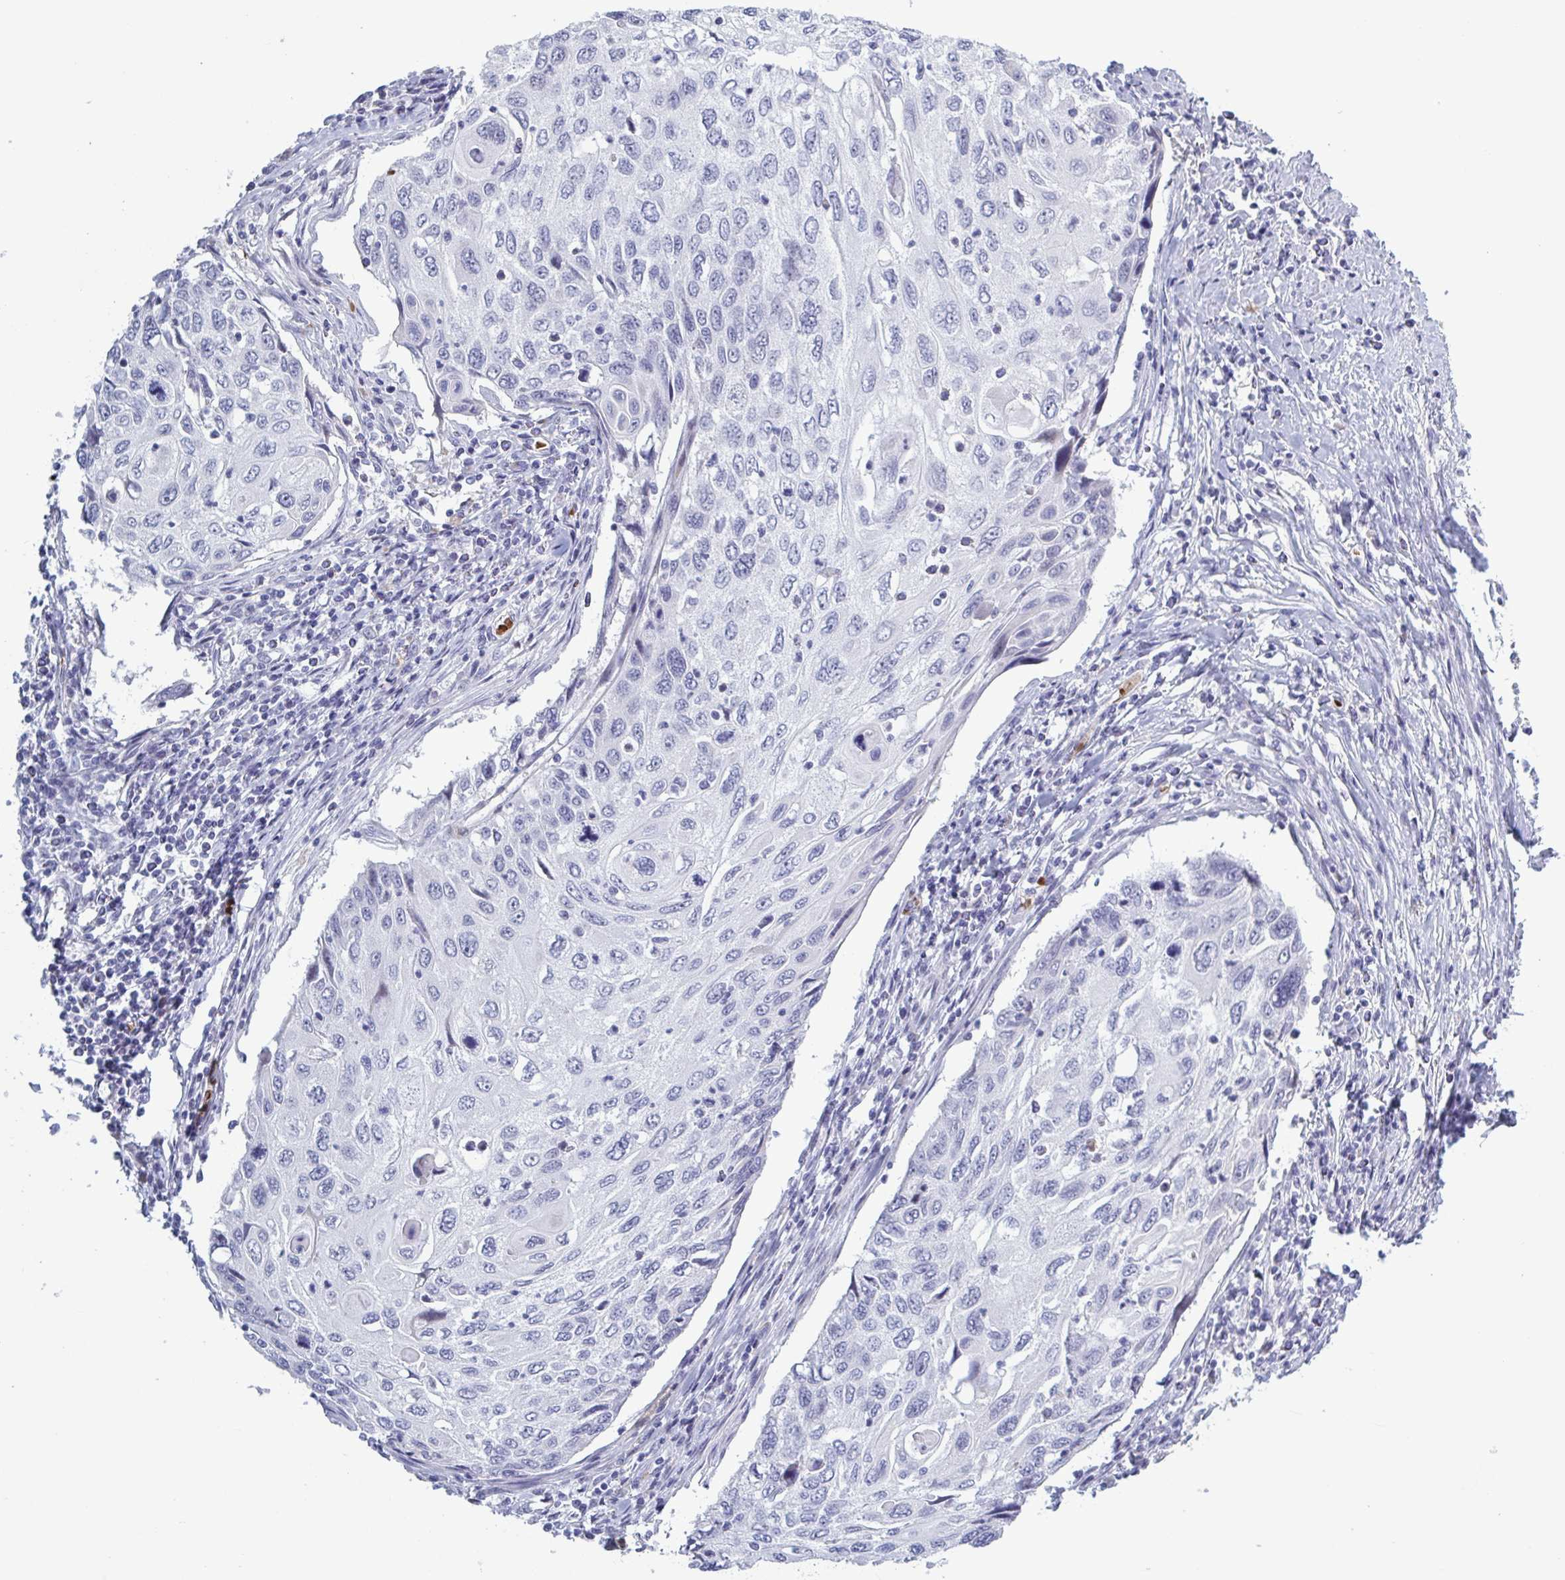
{"staining": {"intensity": "negative", "quantity": "none", "location": "none"}, "tissue": "cervical cancer", "cell_type": "Tumor cells", "image_type": "cancer", "snomed": [{"axis": "morphology", "description": "Squamous cell carcinoma, NOS"}, {"axis": "topography", "description": "Cervix"}], "caption": "Immunohistochemistry (IHC) histopathology image of human cervical squamous cell carcinoma stained for a protein (brown), which exhibits no staining in tumor cells.", "gene": "HSD11B2", "patient": {"sex": "female", "age": 70}}